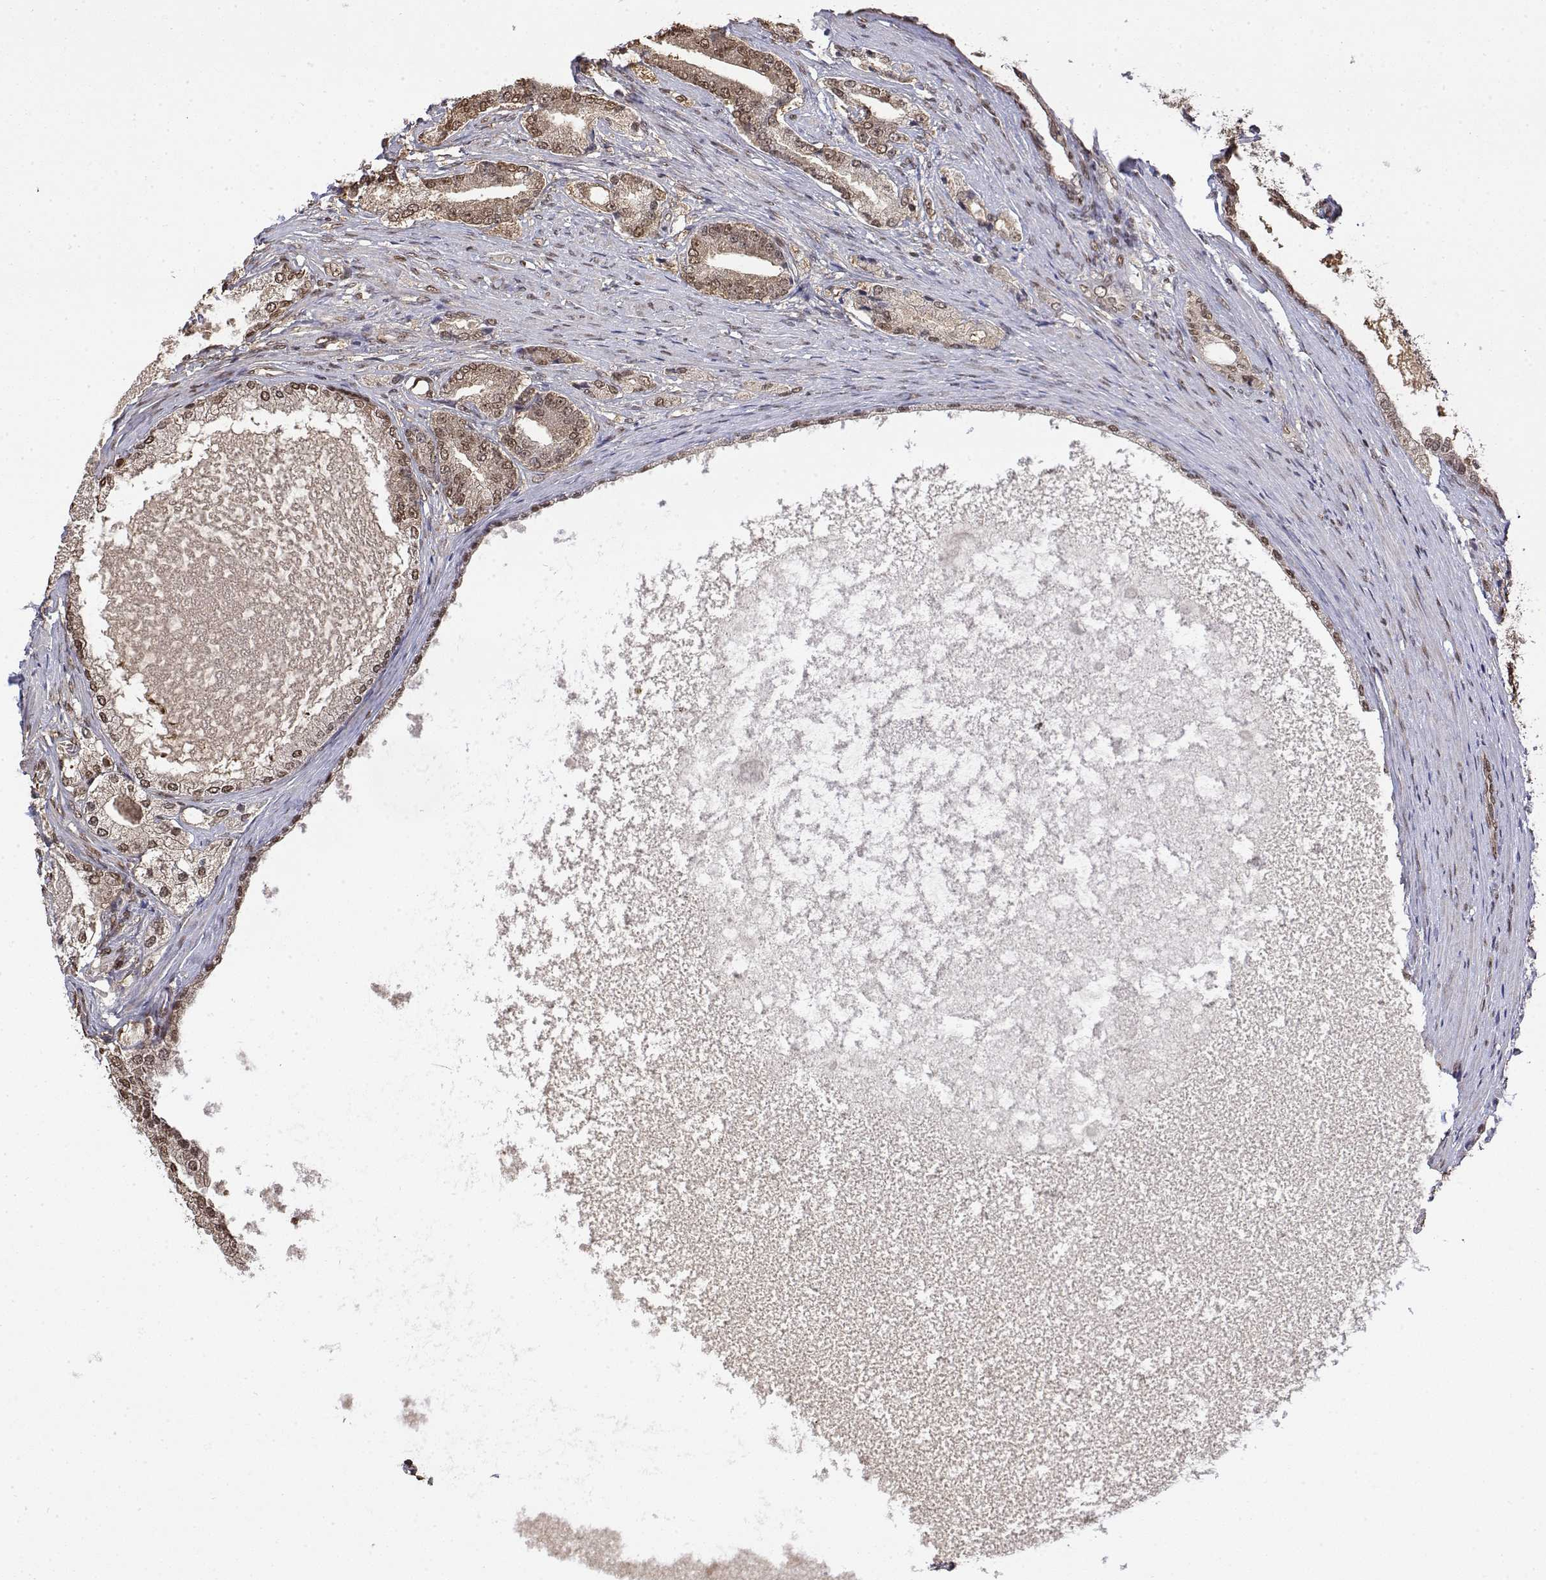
{"staining": {"intensity": "weak", "quantity": ">75%", "location": "cytoplasmic/membranous,nuclear"}, "tissue": "prostate cancer", "cell_type": "Tumor cells", "image_type": "cancer", "snomed": [{"axis": "morphology", "description": "Adenocarcinoma, High grade"}, {"axis": "topography", "description": "Prostate and seminal vesicle, NOS"}], "caption": "Weak cytoplasmic/membranous and nuclear staining is appreciated in about >75% of tumor cells in adenocarcinoma (high-grade) (prostate).", "gene": "TPI1", "patient": {"sex": "male", "age": 61}}